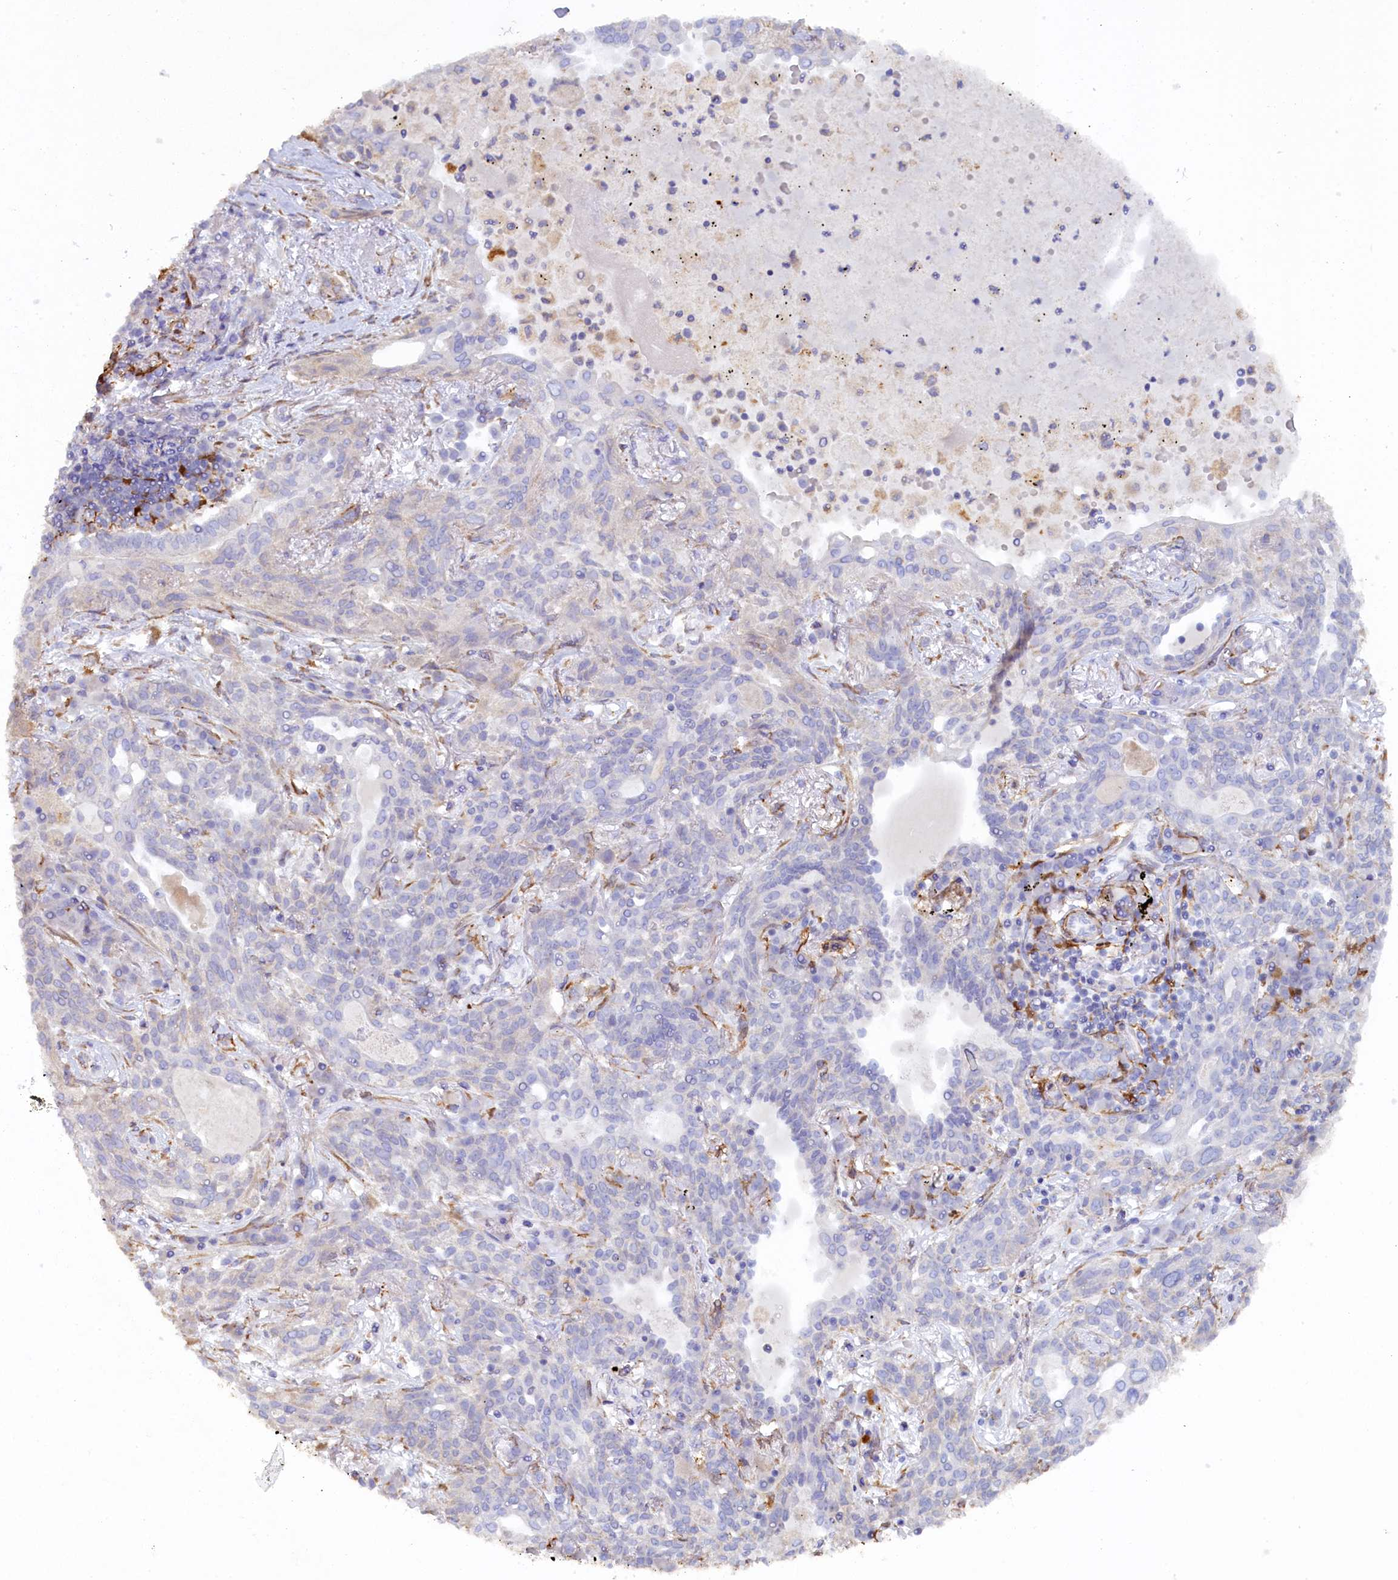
{"staining": {"intensity": "negative", "quantity": "none", "location": "none"}, "tissue": "lung cancer", "cell_type": "Tumor cells", "image_type": "cancer", "snomed": [{"axis": "morphology", "description": "Squamous cell carcinoma, NOS"}, {"axis": "topography", "description": "Lung"}], "caption": "Immunohistochemical staining of human lung cancer exhibits no significant staining in tumor cells. Brightfield microscopy of immunohistochemistry stained with DAB (3,3'-diaminobenzidine) (brown) and hematoxylin (blue), captured at high magnification.", "gene": "POGLUT3", "patient": {"sex": "female", "age": 70}}